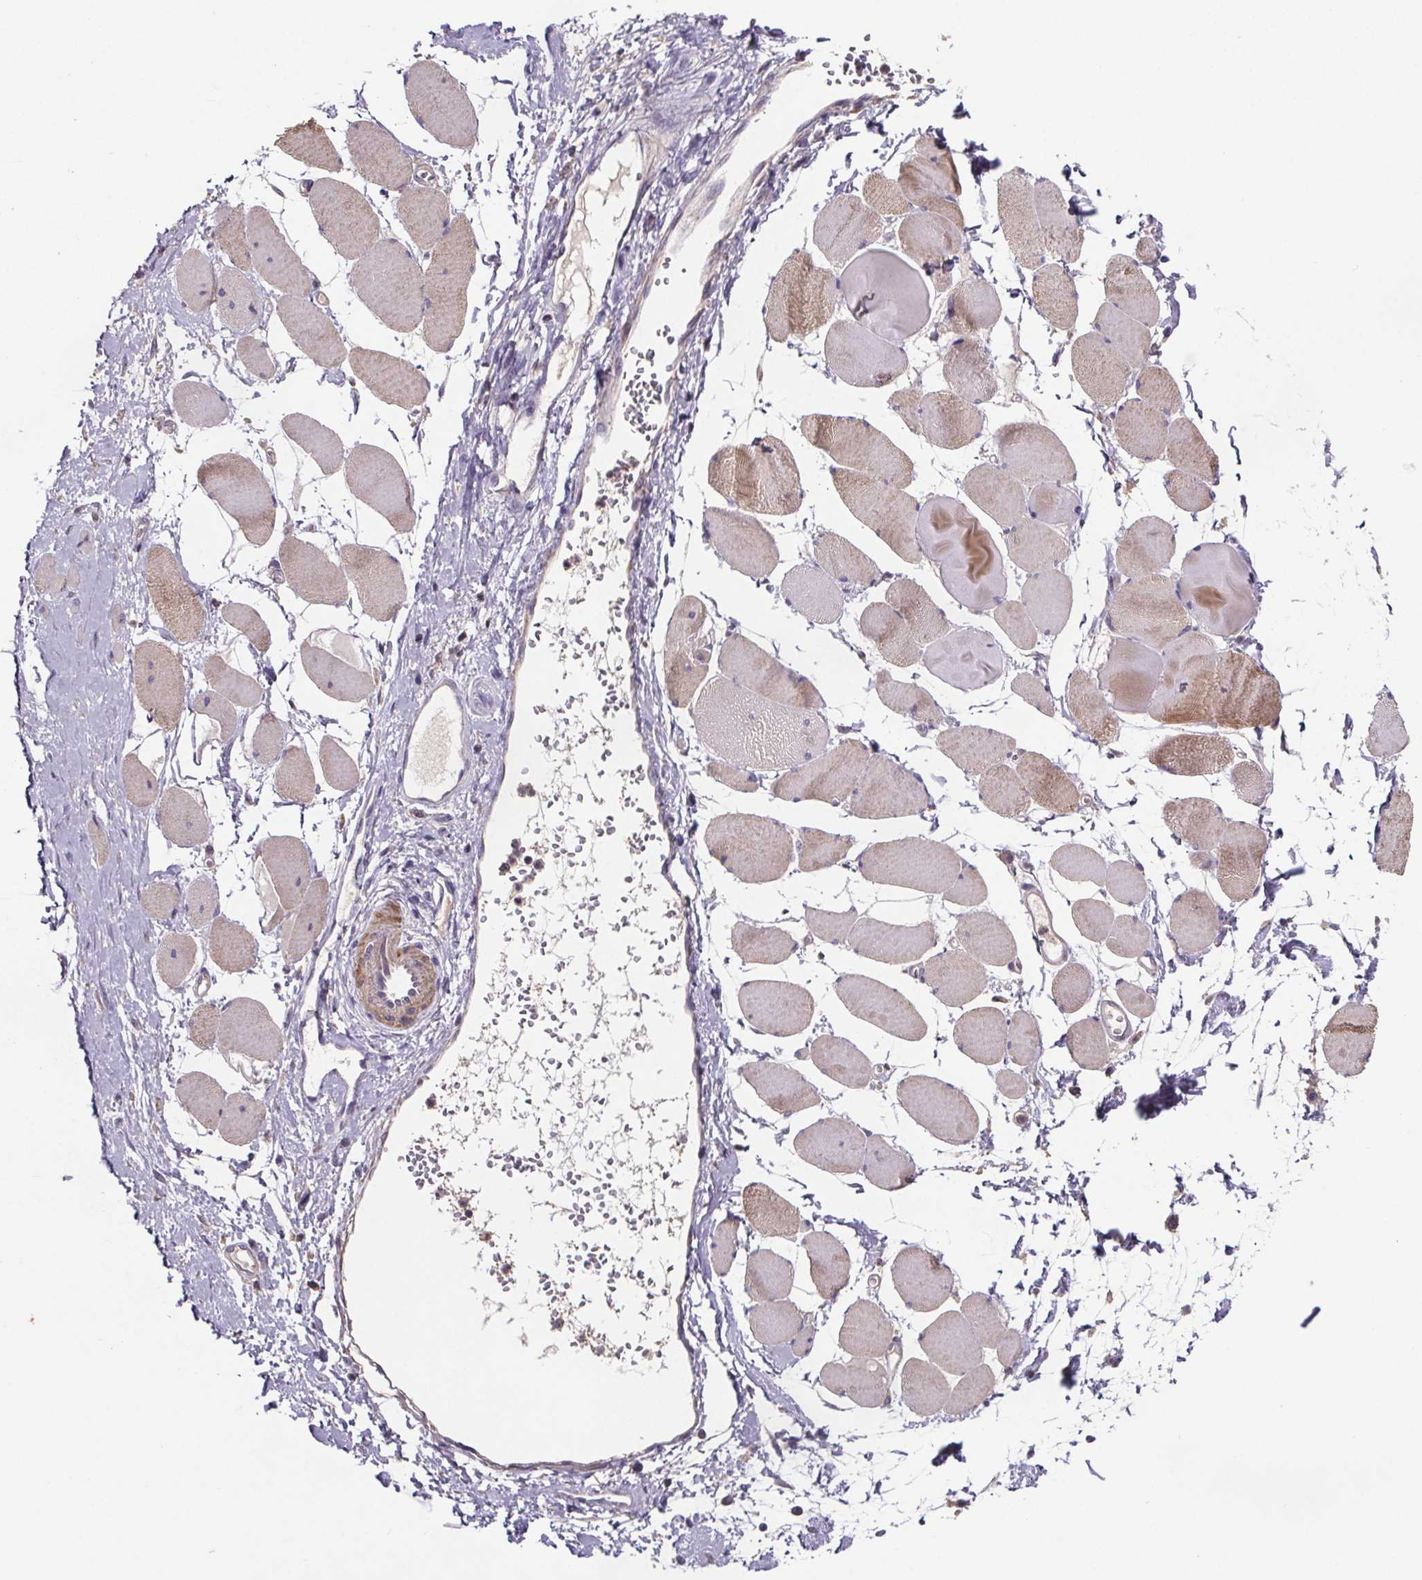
{"staining": {"intensity": "moderate", "quantity": "25%-75%", "location": "cytoplasmic/membranous"}, "tissue": "skeletal muscle", "cell_type": "Myocytes", "image_type": "normal", "snomed": [{"axis": "morphology", "description": "Normal tissue, NOS"}, {"axis": "topography", "description": "Skeletal muscle"}], "caption": "High-power microscopy captured an IHC image of unremarkable skeletal muscle, revealing moderate cytoplasmic/membranous staining in about 25%-75% of myocytes.", "gene": "CLN3", "patient": {"sex": "female", "age": 75}}